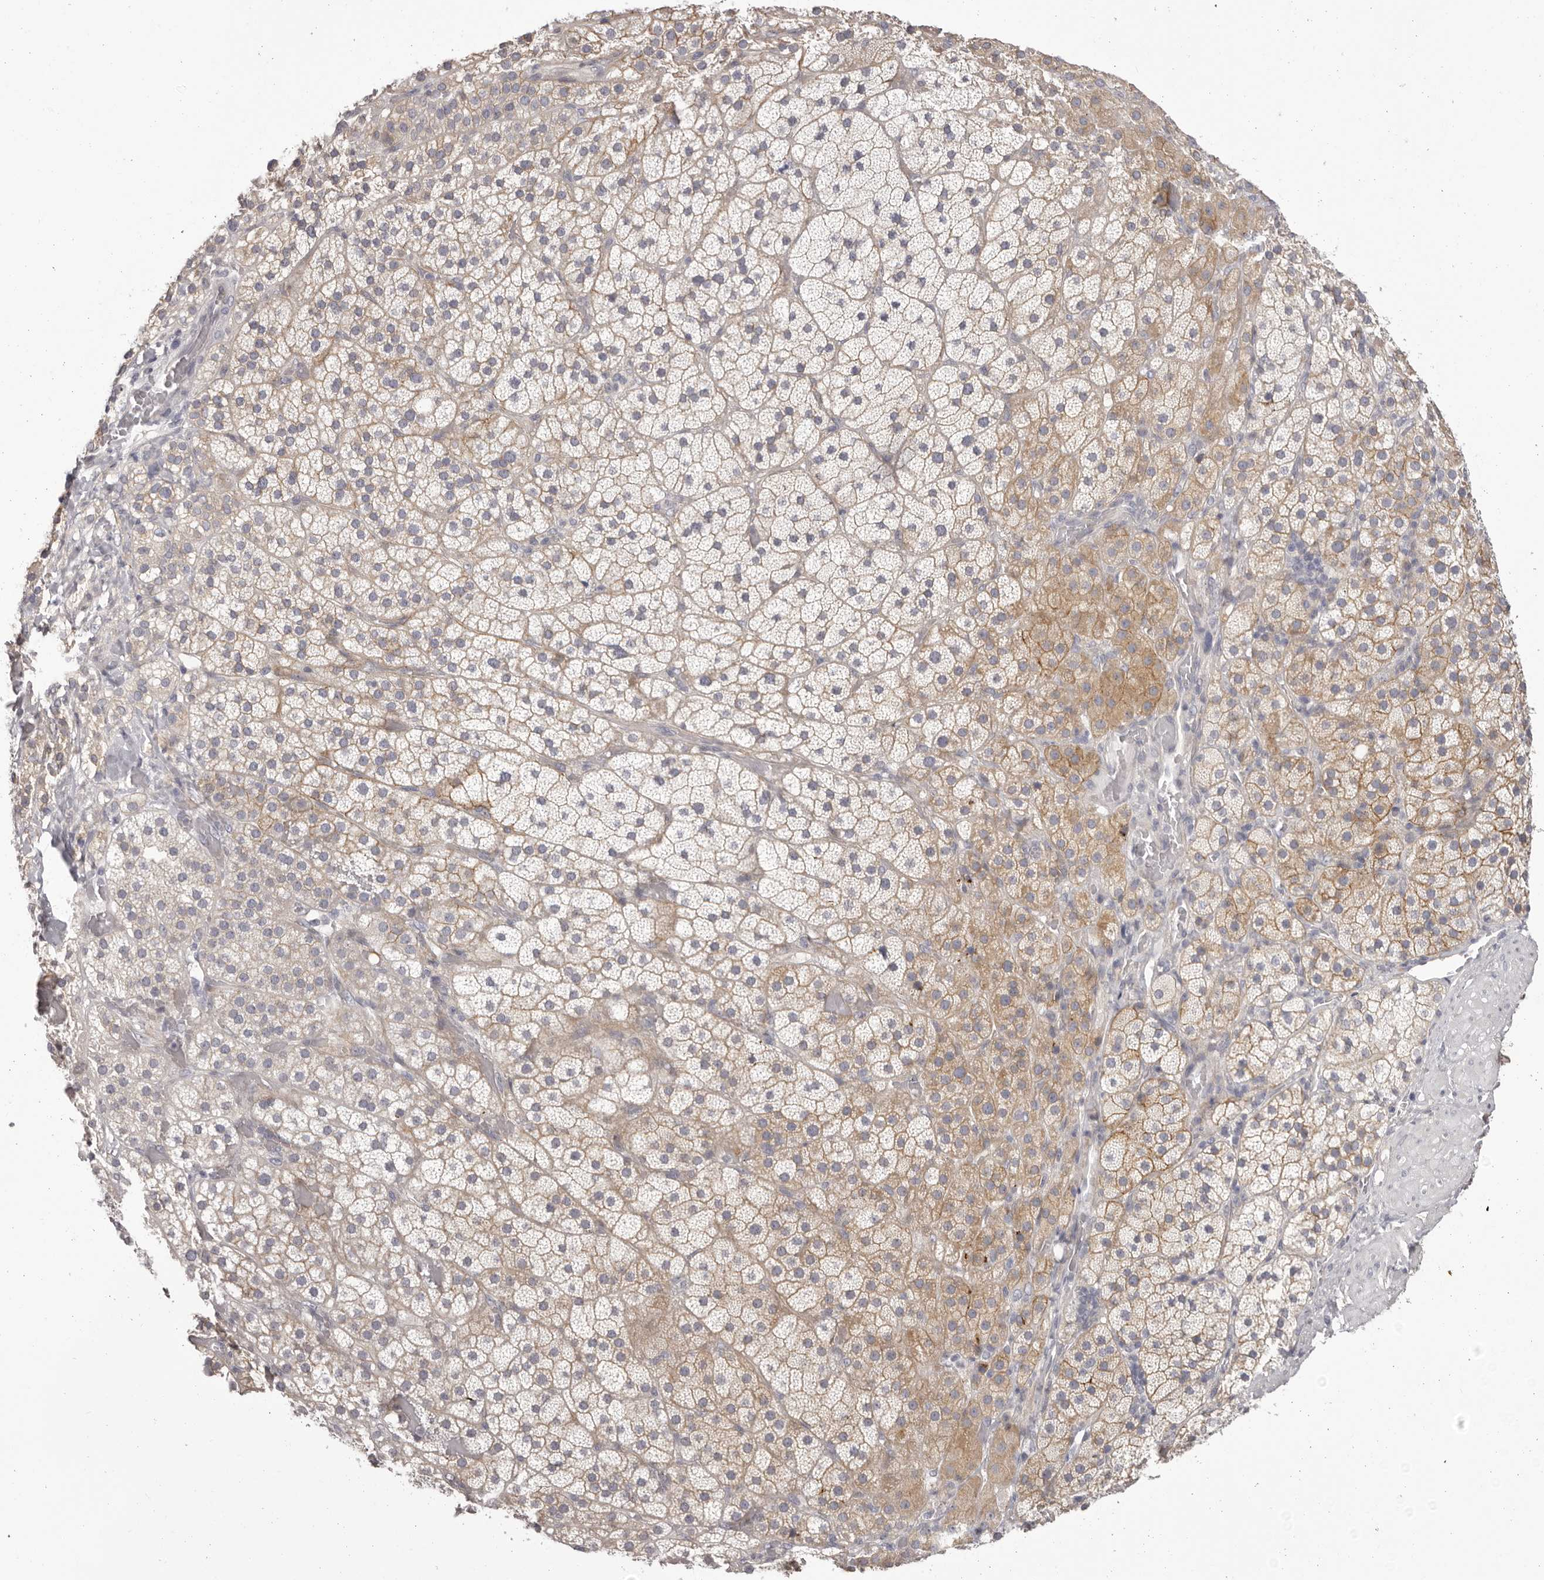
{"staining": {"intensity": "moderate", "quantity": "25%-75%", "location": "cytoplasmic/membranous"}, "tissue": "adrenal gland", "cell_type": "Glandular cells", "image_type": "normal", "snomed": [{"axis": "morphology", "description": "Normal tissue, NOS"}, {"axis": "topography", "description": "Adrenal gland"}], "caption": "Immunohistochemical staining of unremarkable adrenal gland exhibits medium levels of moderate cytoplasmic/membranous staining in about 25%-75% of glandular cells.", "gene": "OTUD3", "patient": {"sex": "male", "age": 57}}